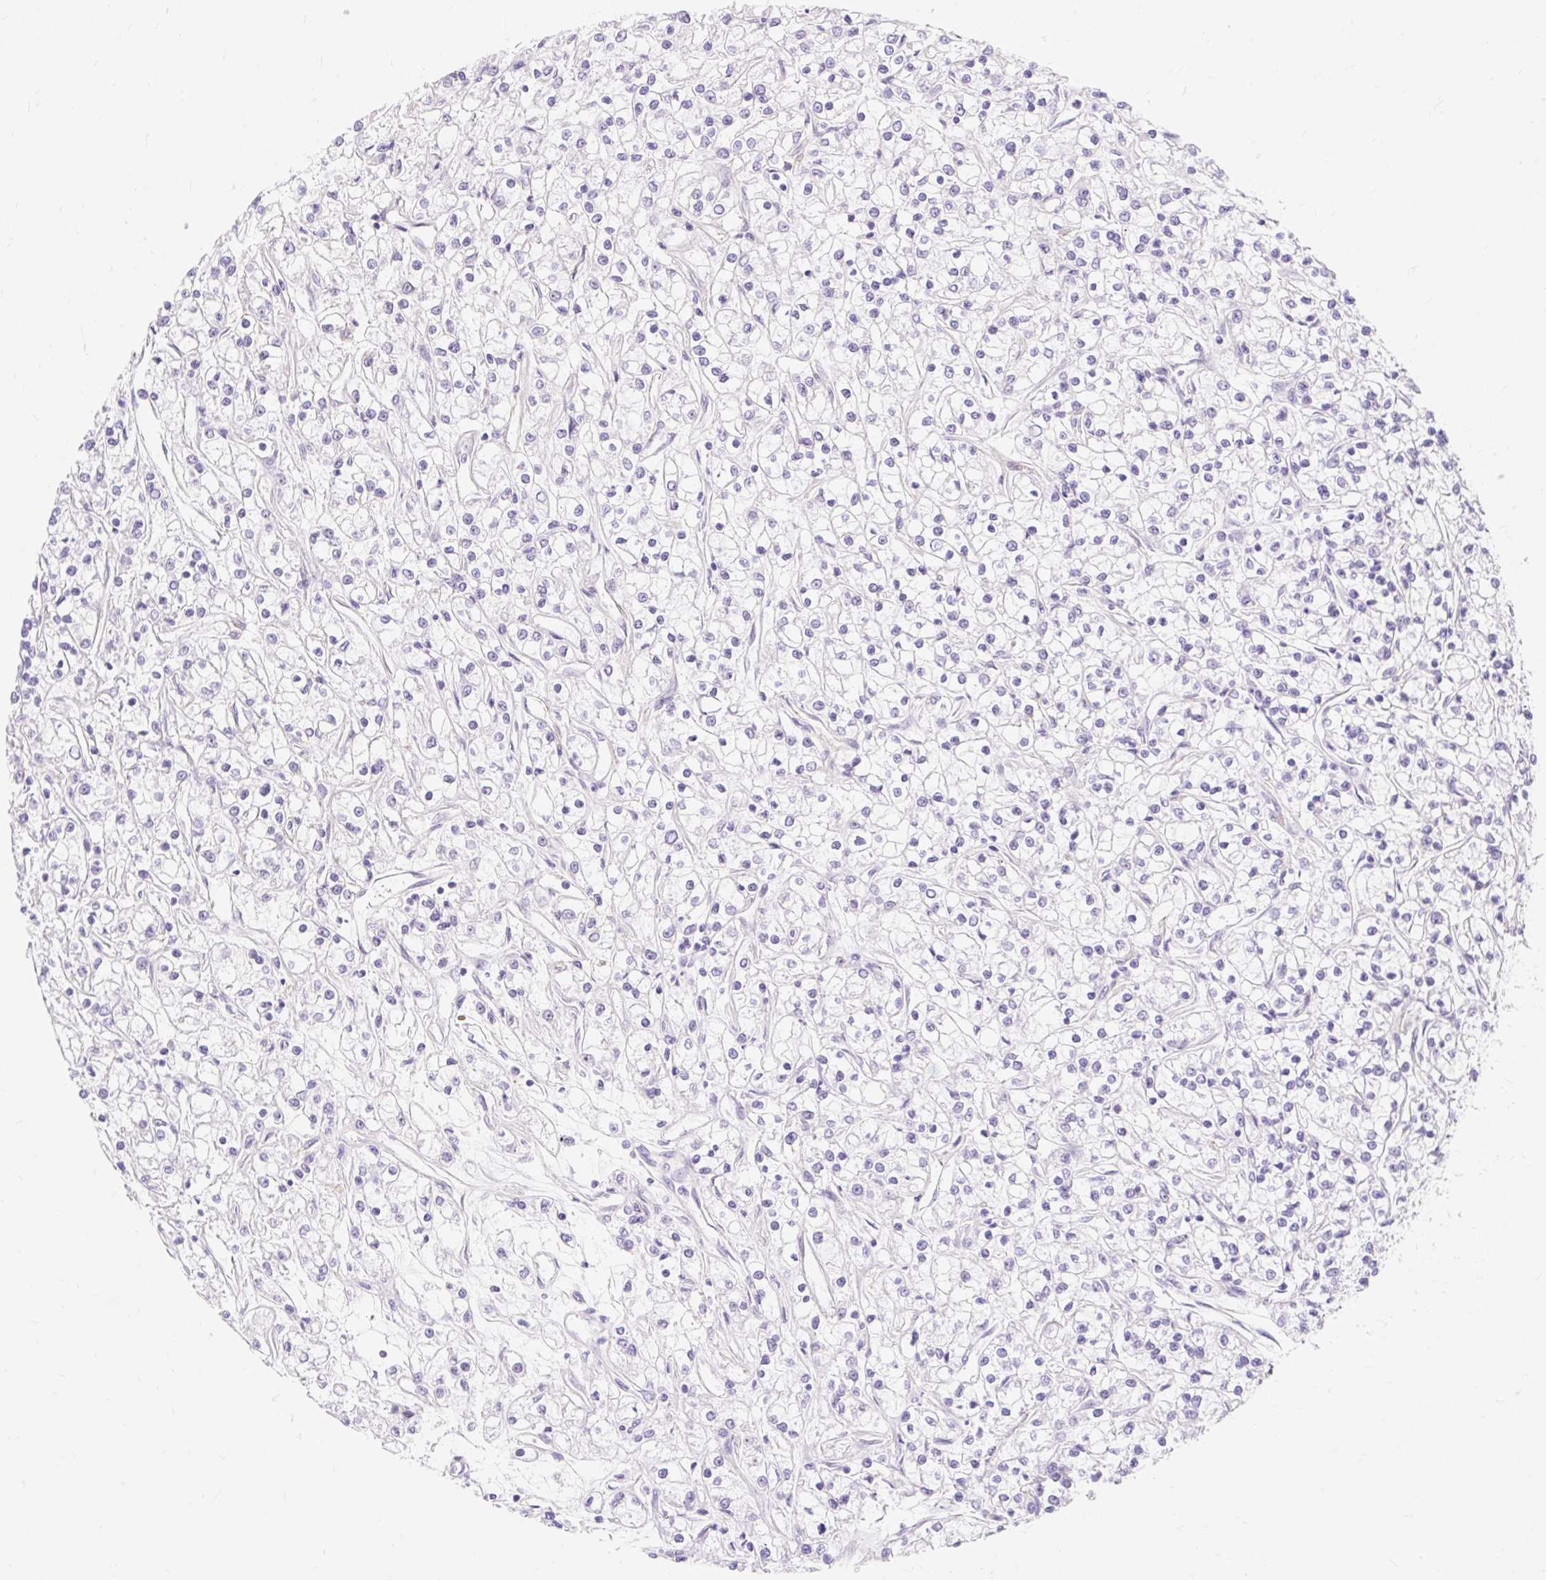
{"staining": {"intensity": "negative", "quantity": "none", "location": "none"}, "tissue": "renal cancer", "cell_type": "Tumor cells", "image_type": "cancer", "snomed": [{"axis": "morphology", "description": "Adenocarcinoma, NOS"}, {"axis": "topography", "description": "Kidney"}], "caption": "Adenocarcinoma (renal) was stained to show a protein in brown. There is no significant staining in tumor cells.", "gene": "OBP2A", "patient": {"sex": "female", "age": 59}}